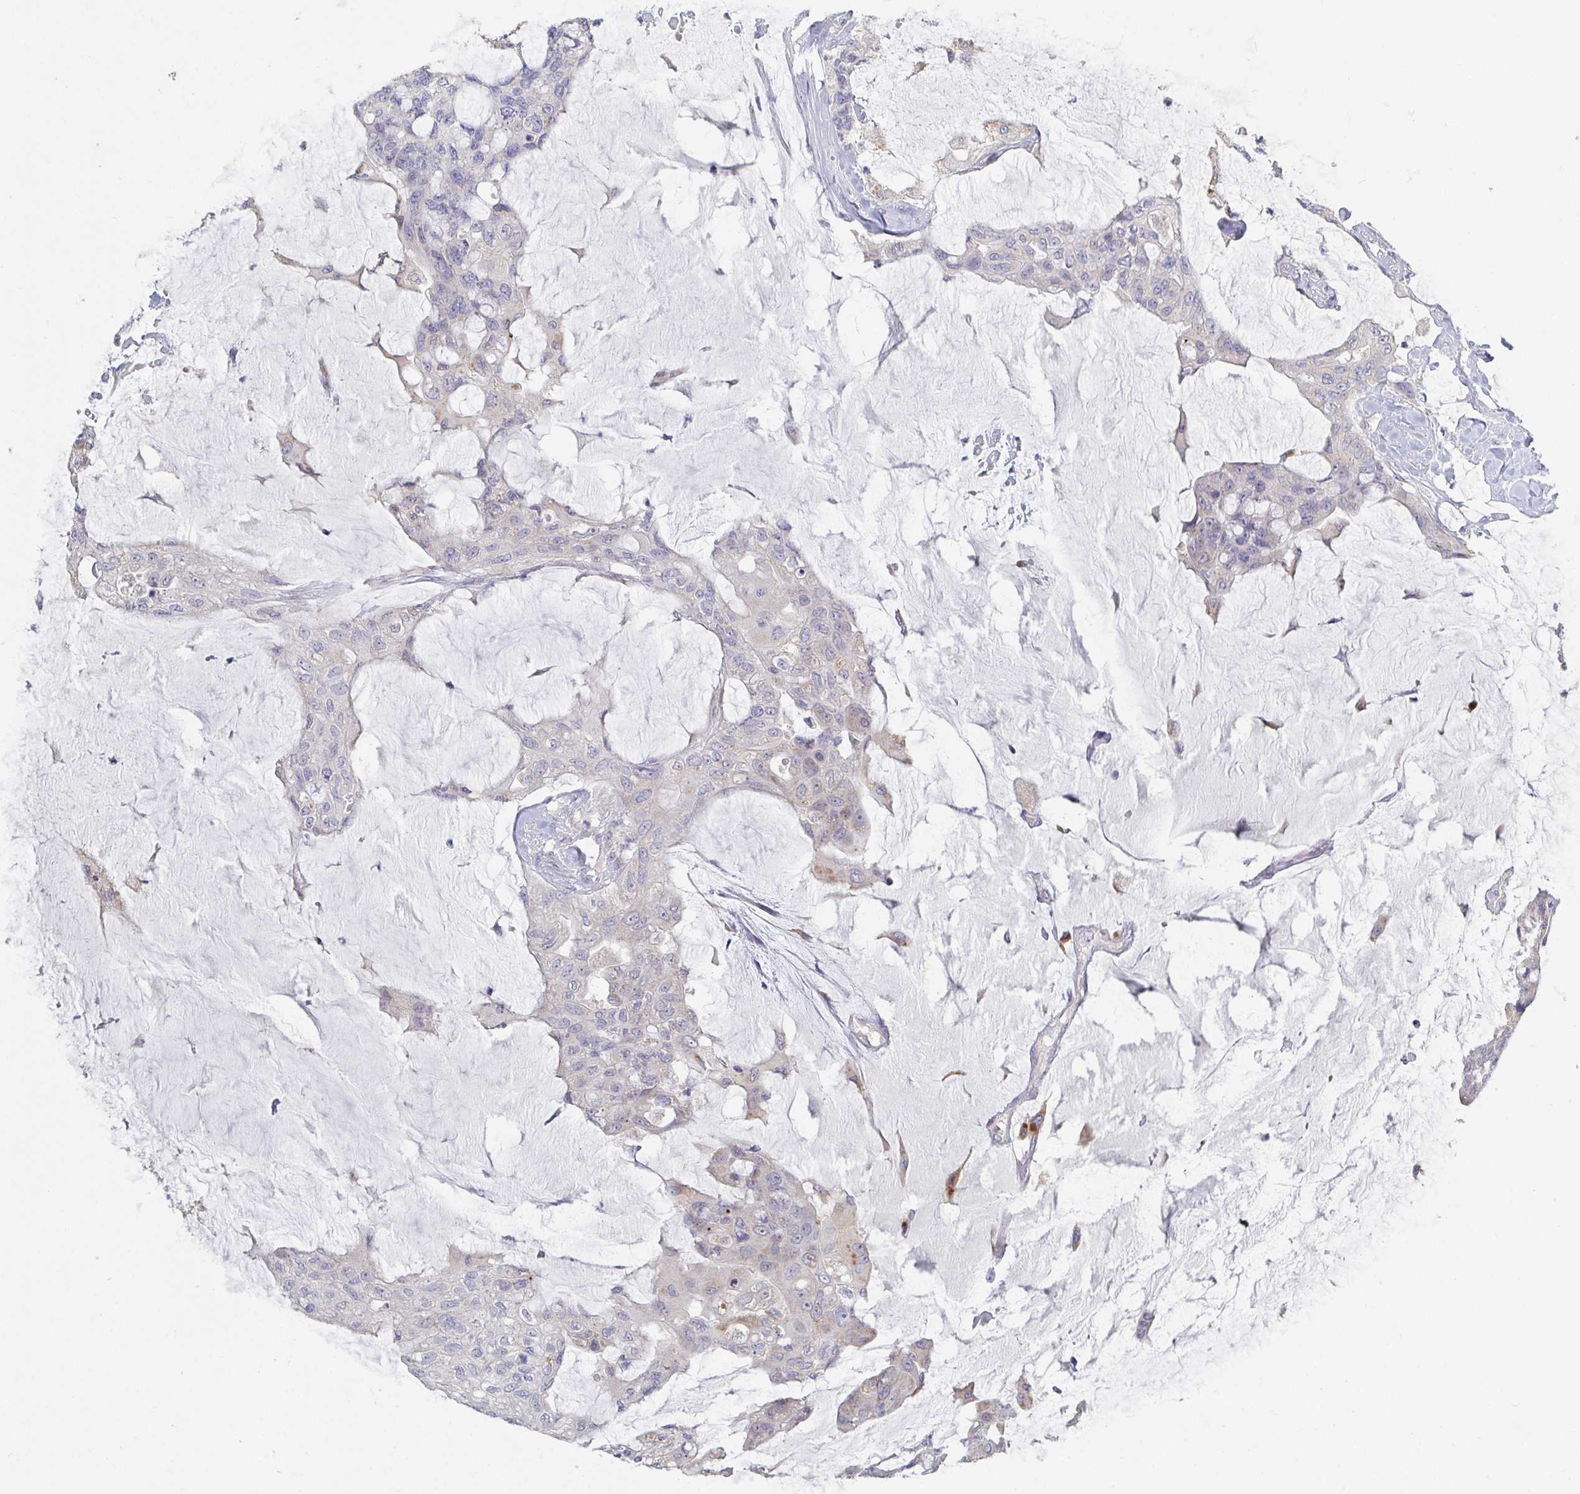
{"staining": {"intensity": "weak", "quantity": "<25%", "location": "cytoplasmic/membranous"}, "tissue": "colorectal cancer", "cell_type": "Tumor cells", "image_type": "cancer", "snomed": [{"axis": "morphology", "description": "Adenocarcinoma, NOS"}, {"axis": "topography", "description": "Rectum"}], "caption": "Photomicrograph shows no protein staining in tumor cells of colorectal adenocarcinoma tissue.", "gene": "GALNT13", "patient": {"sex": "female", "age": 59}}